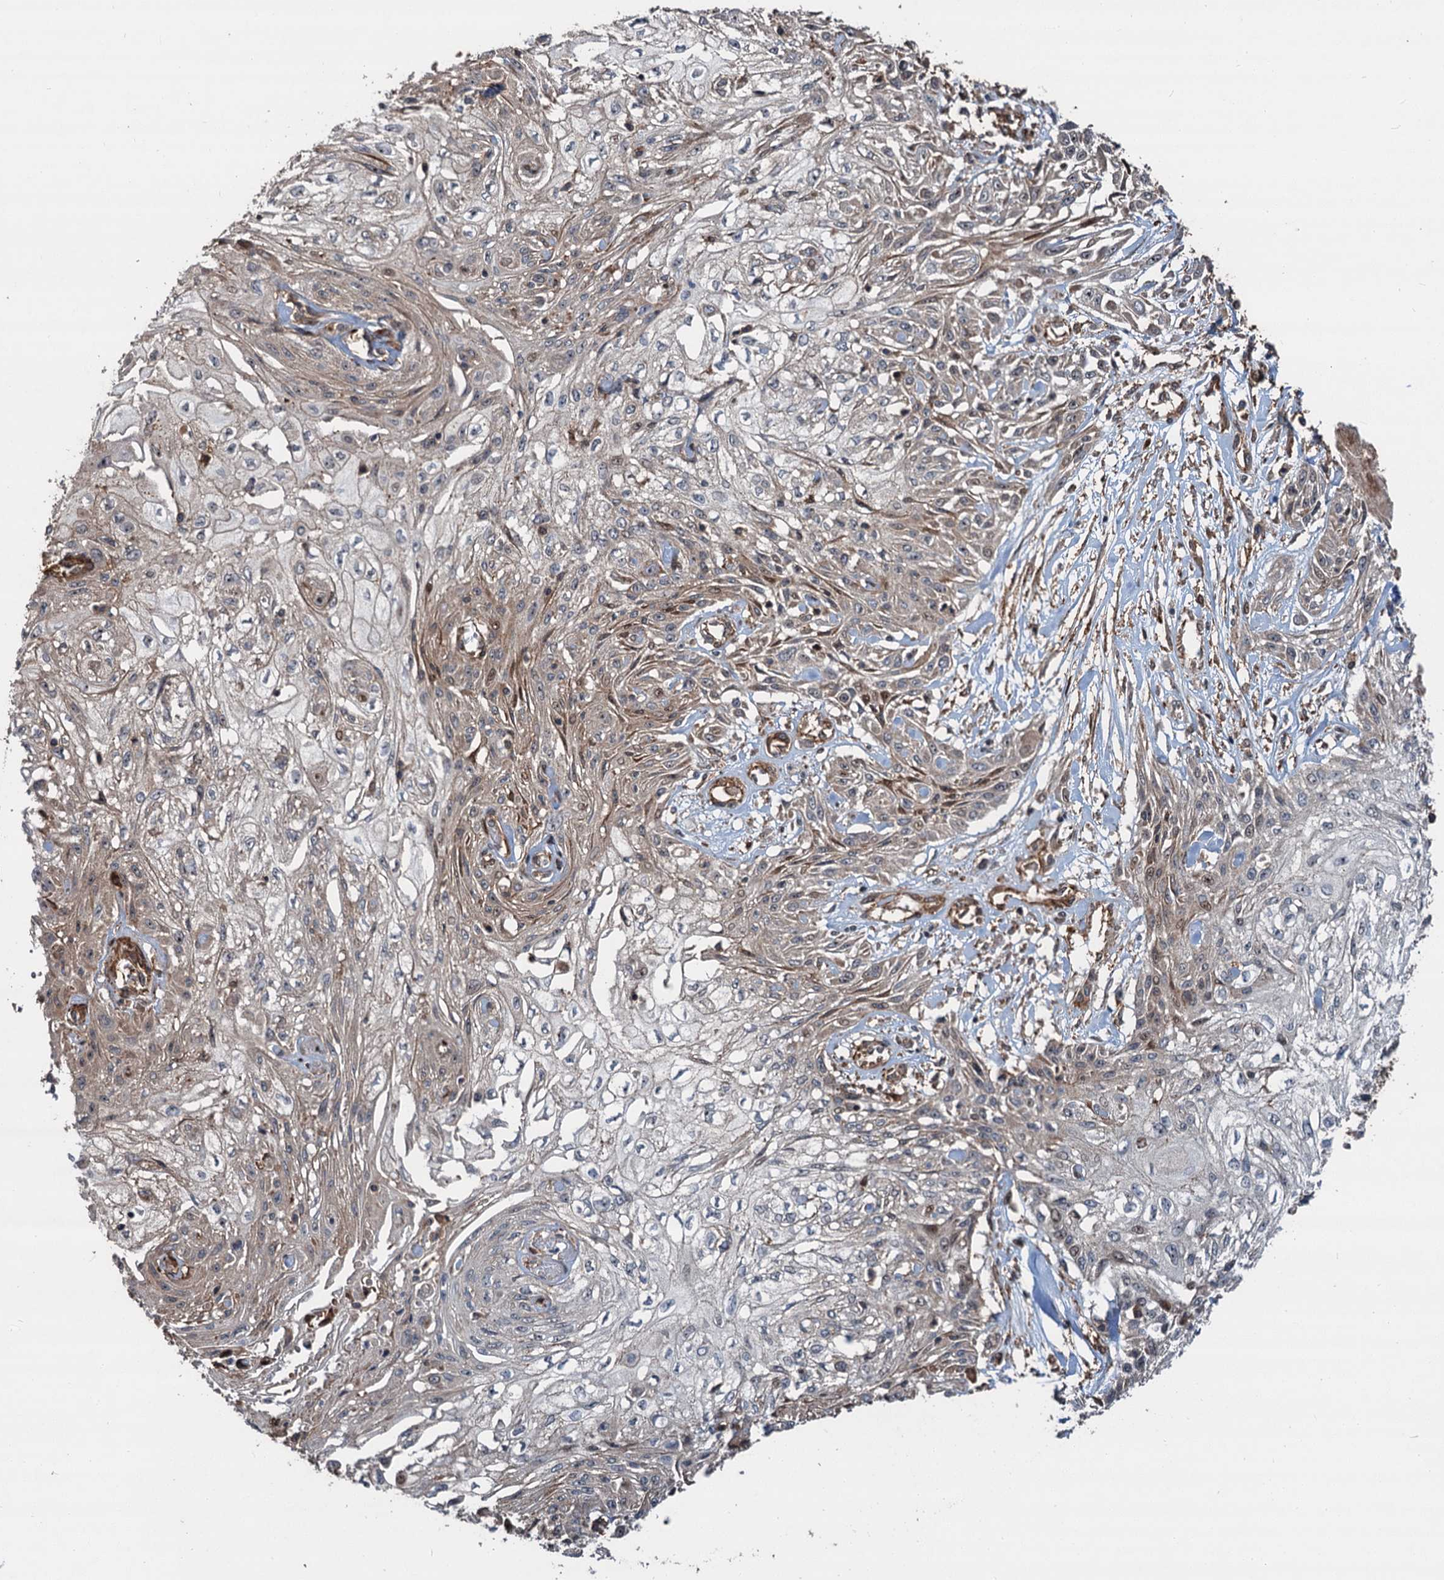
{"staining": {"intensity": "weak", "quantity": "<25%", "location": "nuclear"}, "tissue": "skin cancer", "cell_type": "Tumor cells", "image_type": "cancer", "snomed": [{"axis": "morphology", "description": "Squamous cell carcinoma, NOS"}, {"axis": "morphology", "description": "Squamous cell carcinoma, metastatic, NOS"}, {"axis": "topography", "description": "Skin"}, {"axis": "topography", "description": "Lymph node"}], "caption": "This is an IHC histopathology image of human skin squamous cell carcinoma. There is no staining in tumor cells.", "gene": "TMA16", "patient": {"sex": "male", "age": 75}}